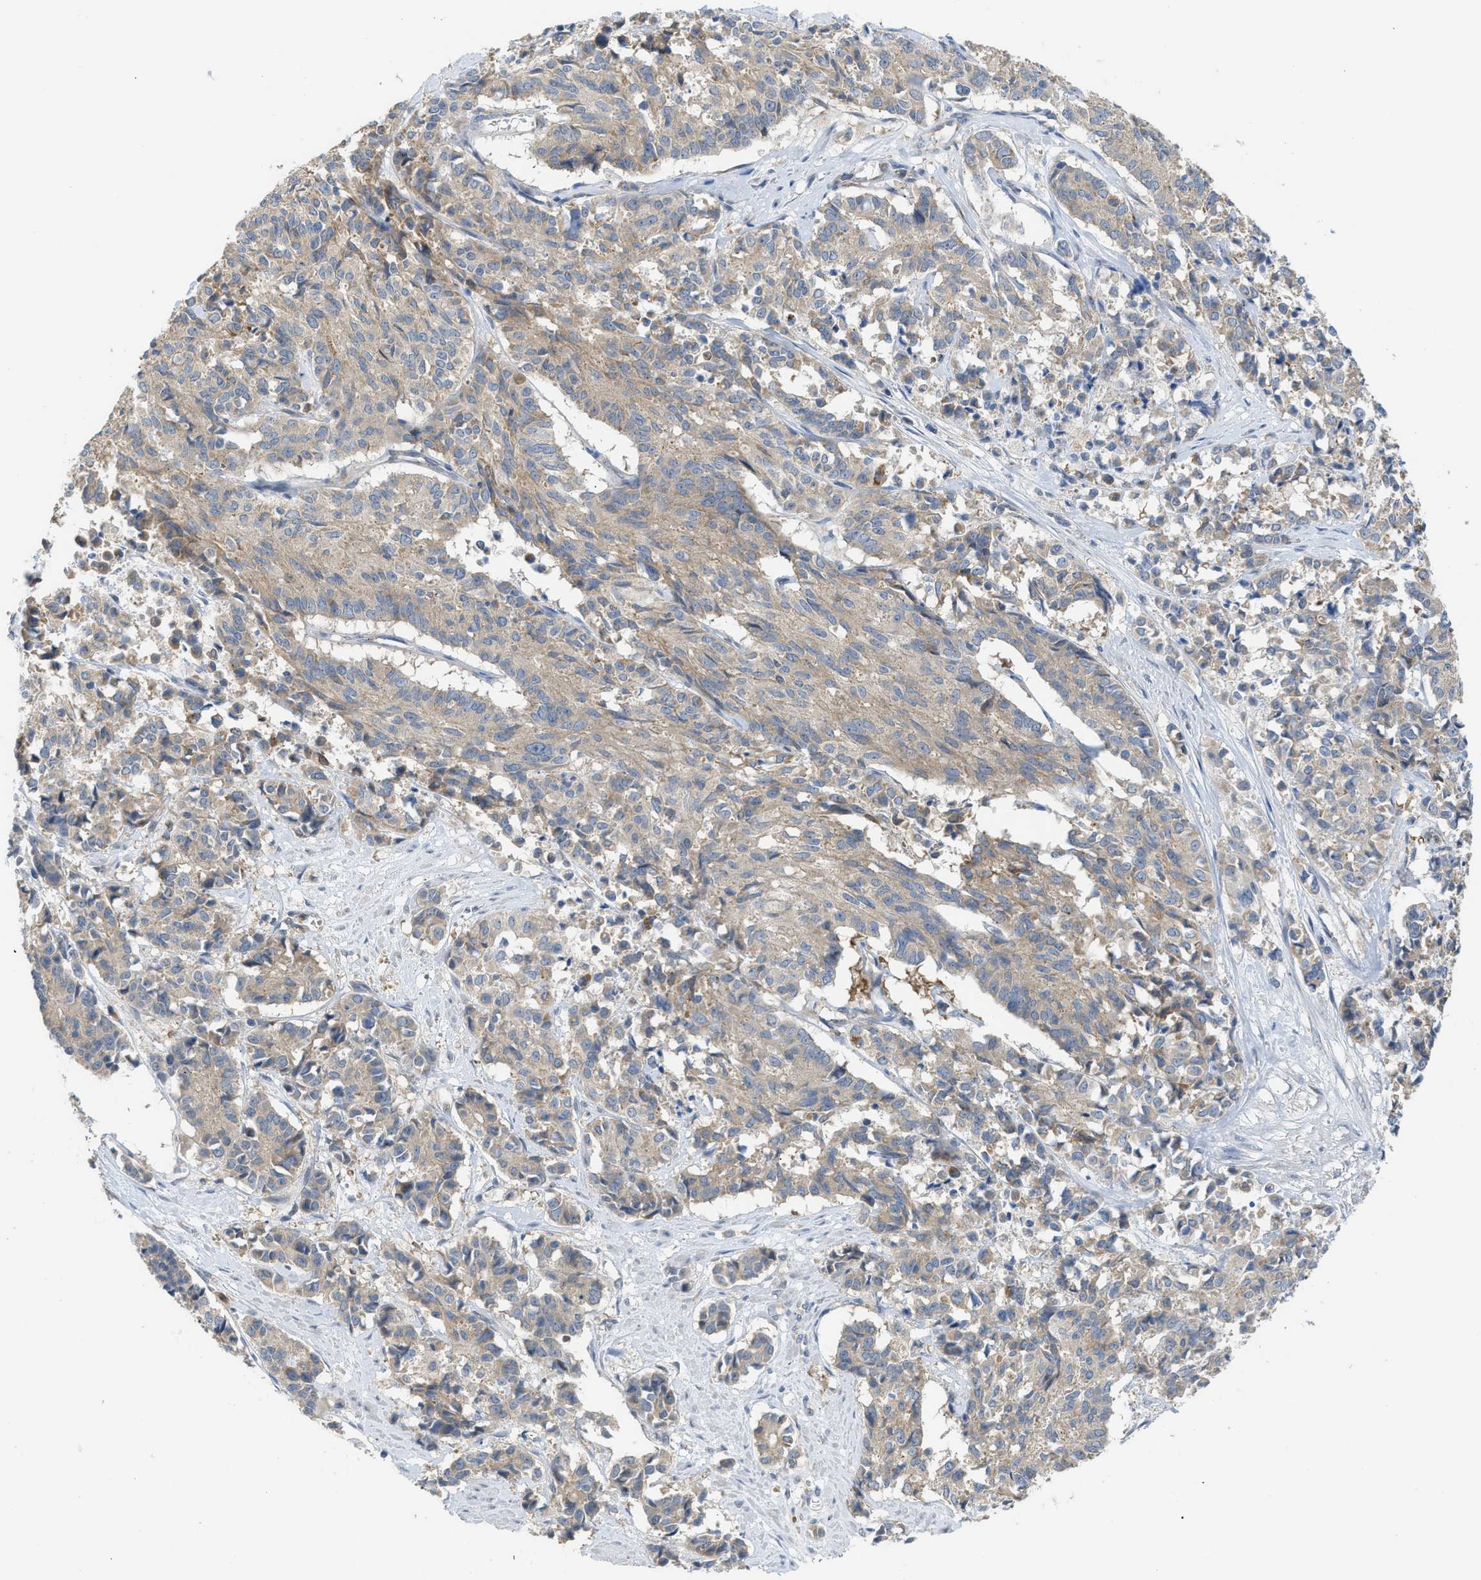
{"staining": {"intensity": "weak", "quantity": ">75%", "location": "cytoplasmic/membranous"}, "tissue": "cervical cancer", "cell_type": "Tumor cells", "image_type": "cancer", "snomed": [{"axis": "morphology", "description": "Squamous cell carcinoma, NOS"}, {"axis": "topography", "description": "Cervix"}], "caption": "Squamous cell carcinoma (cervical) stained for a protein displays weak cytoplasmic/membranous positivity in tumor cells. (DAB (3,3'-diaminobenzidine) IHC, brown staining for protein, blue staining for nuclei).", "gene": "RHBDF2", "patient": {"sex": "female", "age": 35}}